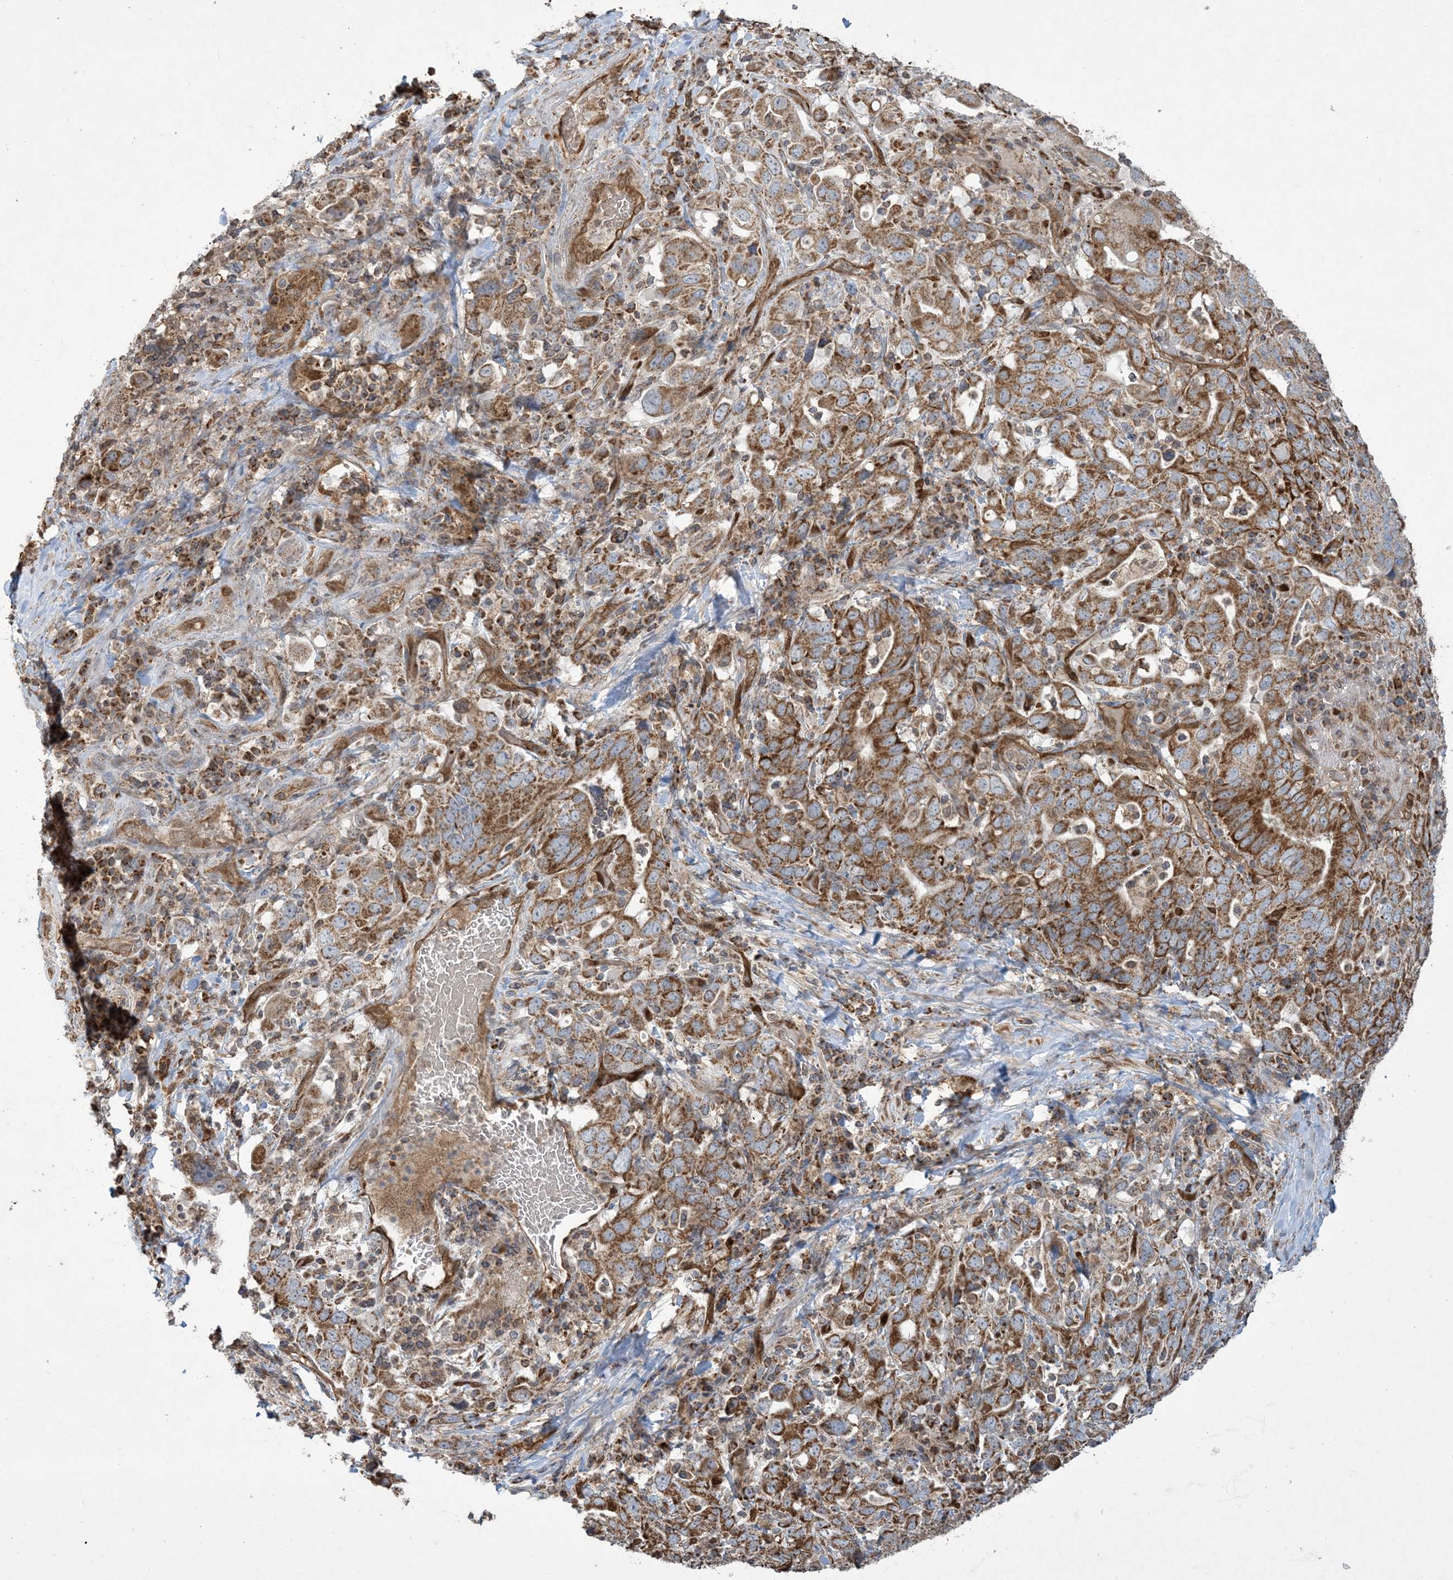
{"staining": {"intensity": "moderate", "quantity": ">75%", "location": "cytoplasmic/membranous"}, "tissue": "stomach cancer", "cell_type": "Tumor cells", "image_type": "cancer", "snomed": [{"axis": "morphology", "description": "Adenocarcinoma, NOS"}, {"axis": "topography", "description": "Stomach, upper"}], "caption": "This is an image of immunohistochemistry staining of stomach cancer (adenocarcinoma), which shows moderate staining in the cytoplasmic/membranous of tumor cells.", "gene": "PPM1F", "patient": {"sex": "male", "age": 62}}